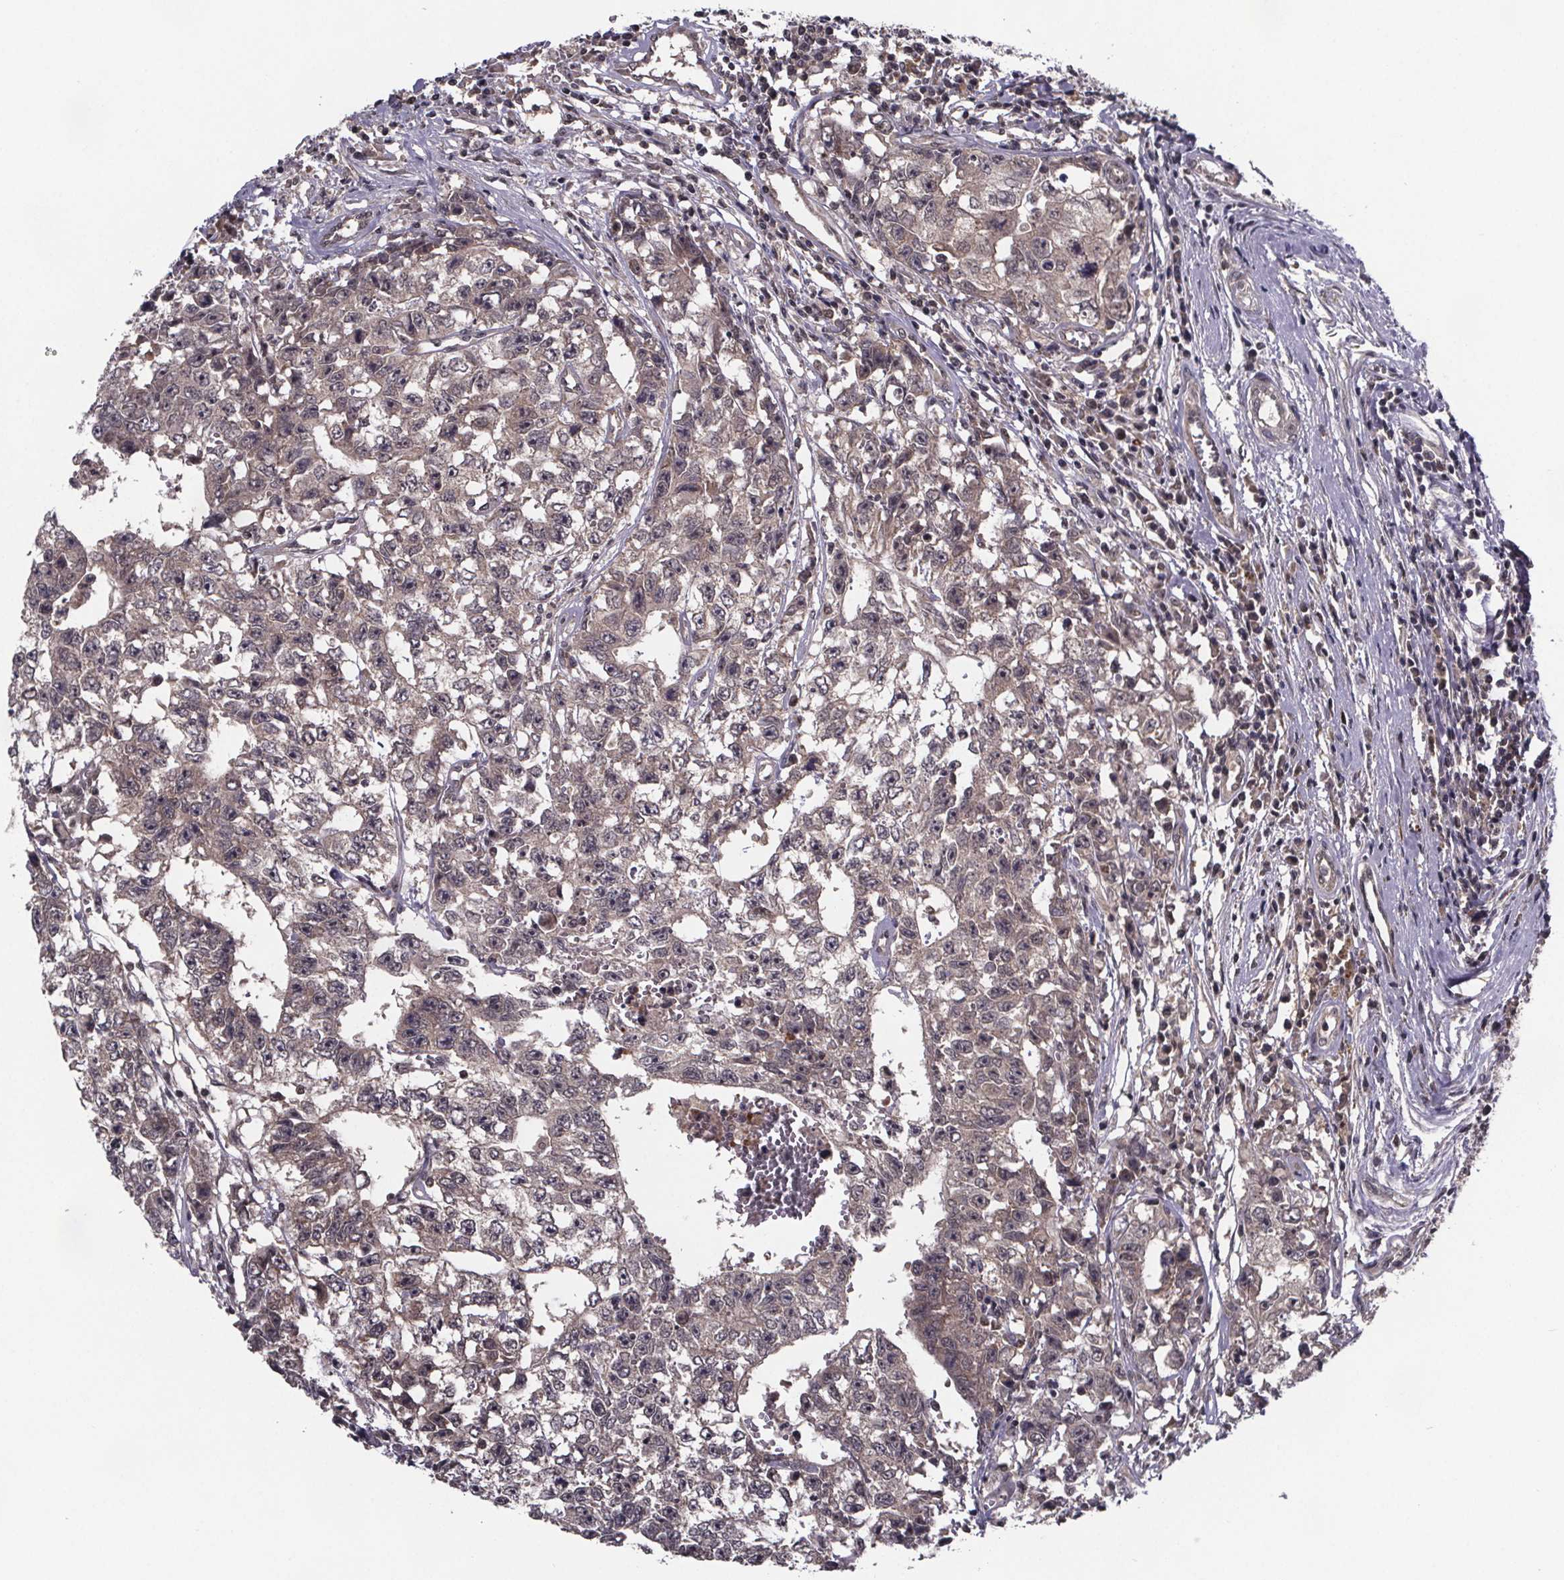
{"staining": {"intensity": "negative", "quantity": "none", "location": "none"}, "tissue": "testis cancer", "cell_type": "Tumor cells", "image_type": "cancer", "snomed": [{"axis": "morphology", "description": "Carcinoma, Embryonal, NOS"}, {"axis": "topography", "description": "Testis"}], "caption": "Immunohistochemical staining of testis embryonal carcinoma demonstrates no significant positivity in tumor cells.", "gene": "FN3KRP", "patient": {"sex": "male", "age": 36}}